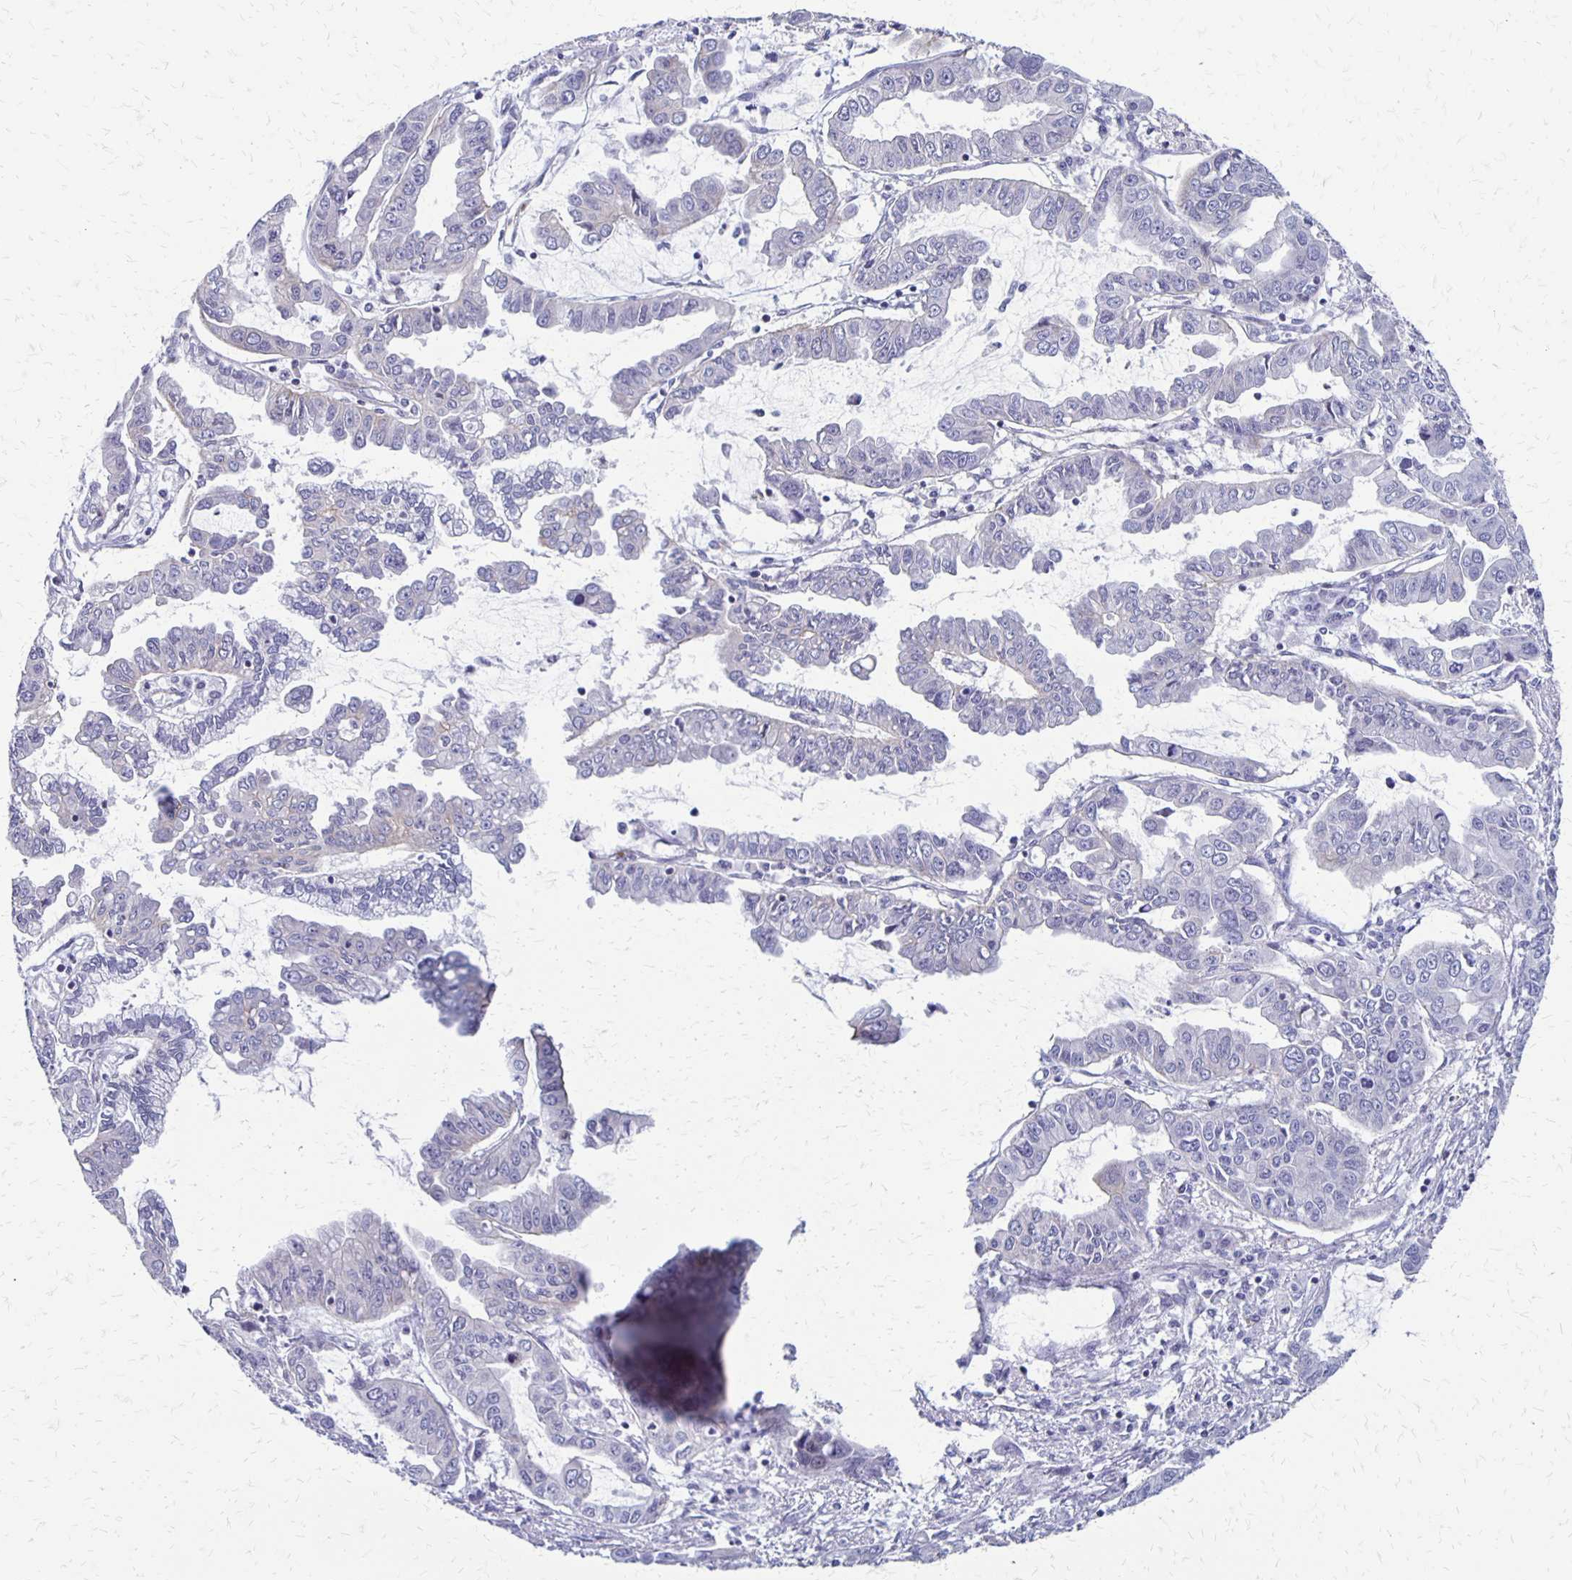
{"staining": {"intensity": "negative", "quantity": "none", "location": "none"}, "tissue": "liver cancer", "cell_type": "Tumor cells", "image_type": "cancer", "snomed": [{"axis": "morphology", "description": "Cholangiocarcinoma"}, {"axis": "topography", "description": "Liver"}], "caption": "A high-resolution micrograph shows immunohistochemistry staining of liver cancer, which shows no significant staining in tumor cells. (DAB (3,3'-diaminobenzidine) immunohistochemistry, high magnification).", "gene": "SEPTIN5", "patient": {"sex": "male", "age": 58}}